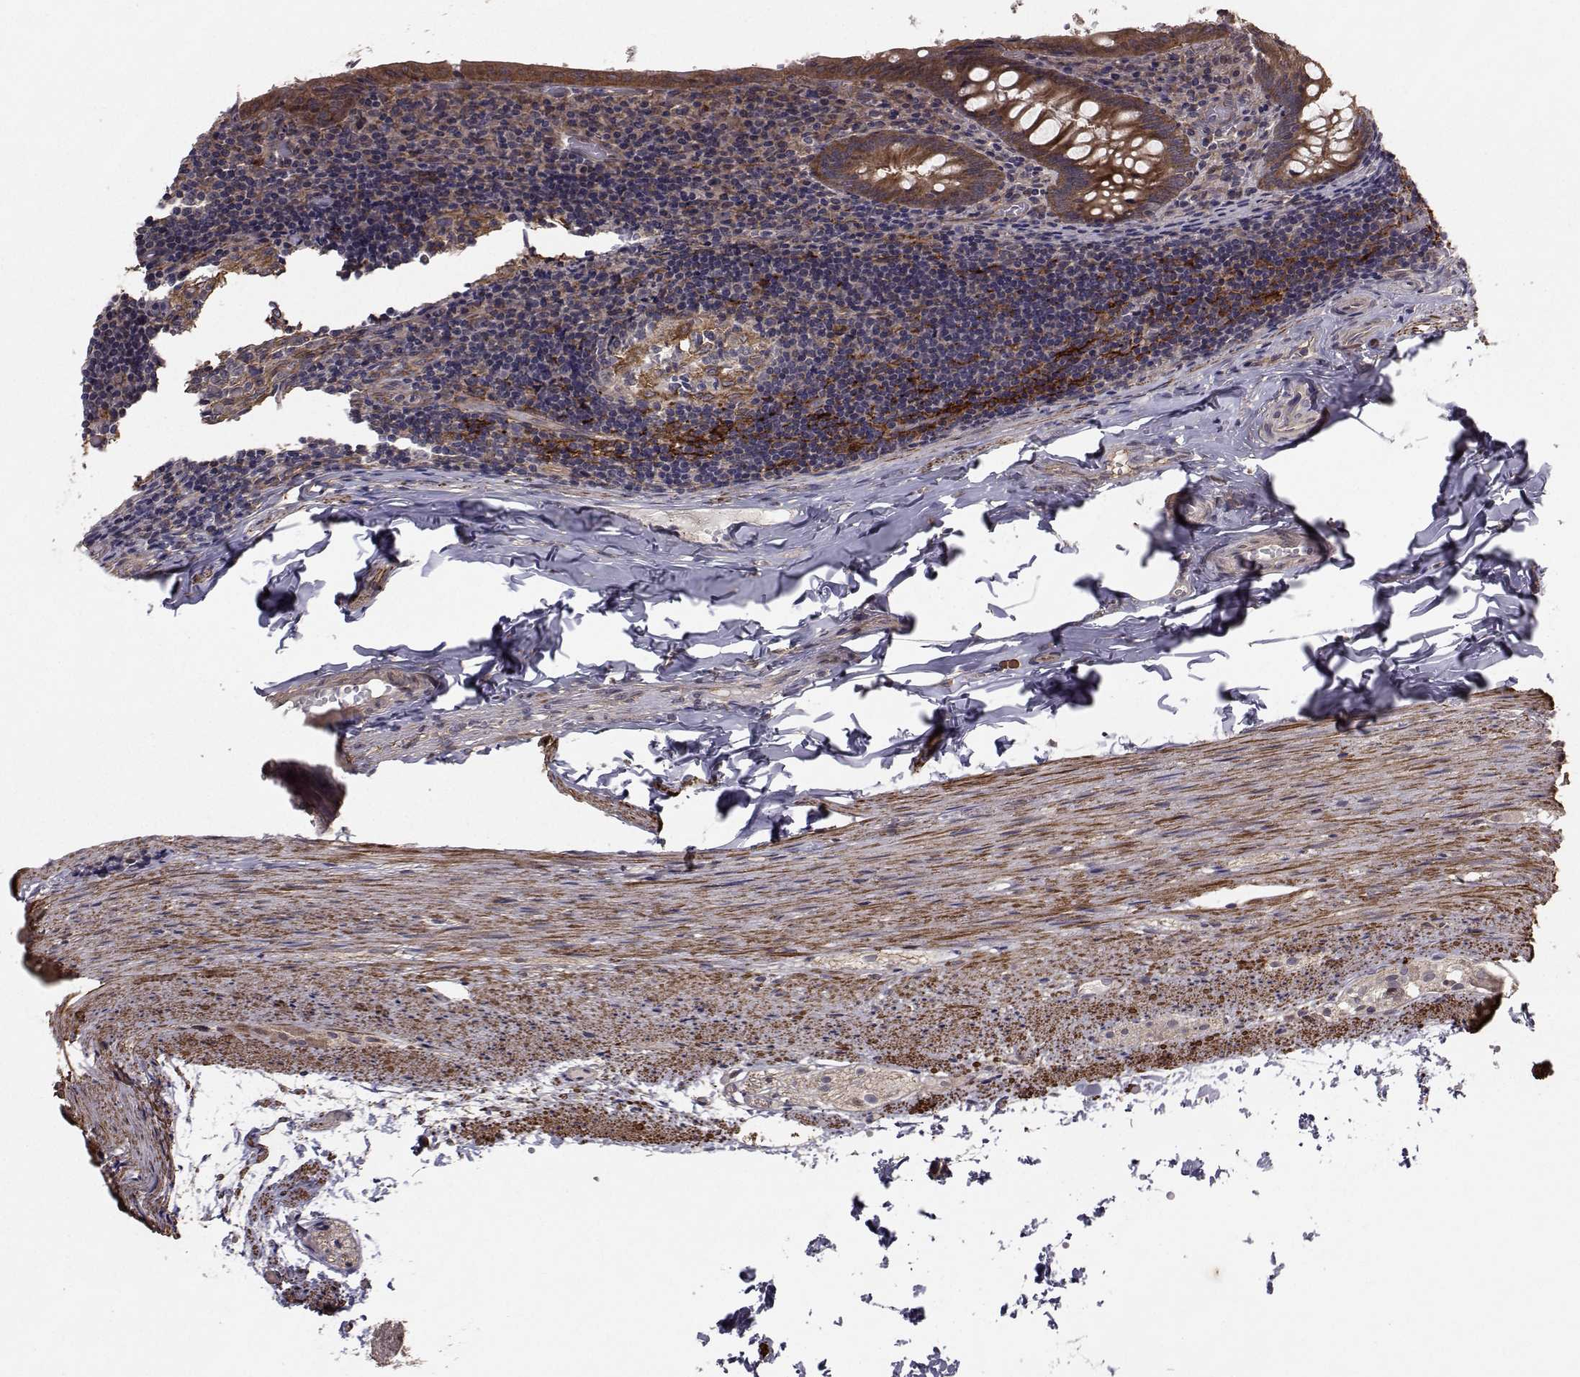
{"staining": {"intensity": "strong", "quantity": "25%-75%", "location": "cytoplasmic/membranous"}, "tissue": "appendix", "cell_type": "Glandular cells", "image_type": "normal", "snomed": [{"axis": "morphology", "description": "Normal tissue, NOS"}, {"axis": "topography", "description": "Appendix"}], "caption": "Strong cytoplasmic/membranous expression for a protein is identified in about 25%-75% of glandular cells of unremarkable appendix using IHC.", "gene": "TRIP10", "patient": {"sex": "female", "age": 23}}